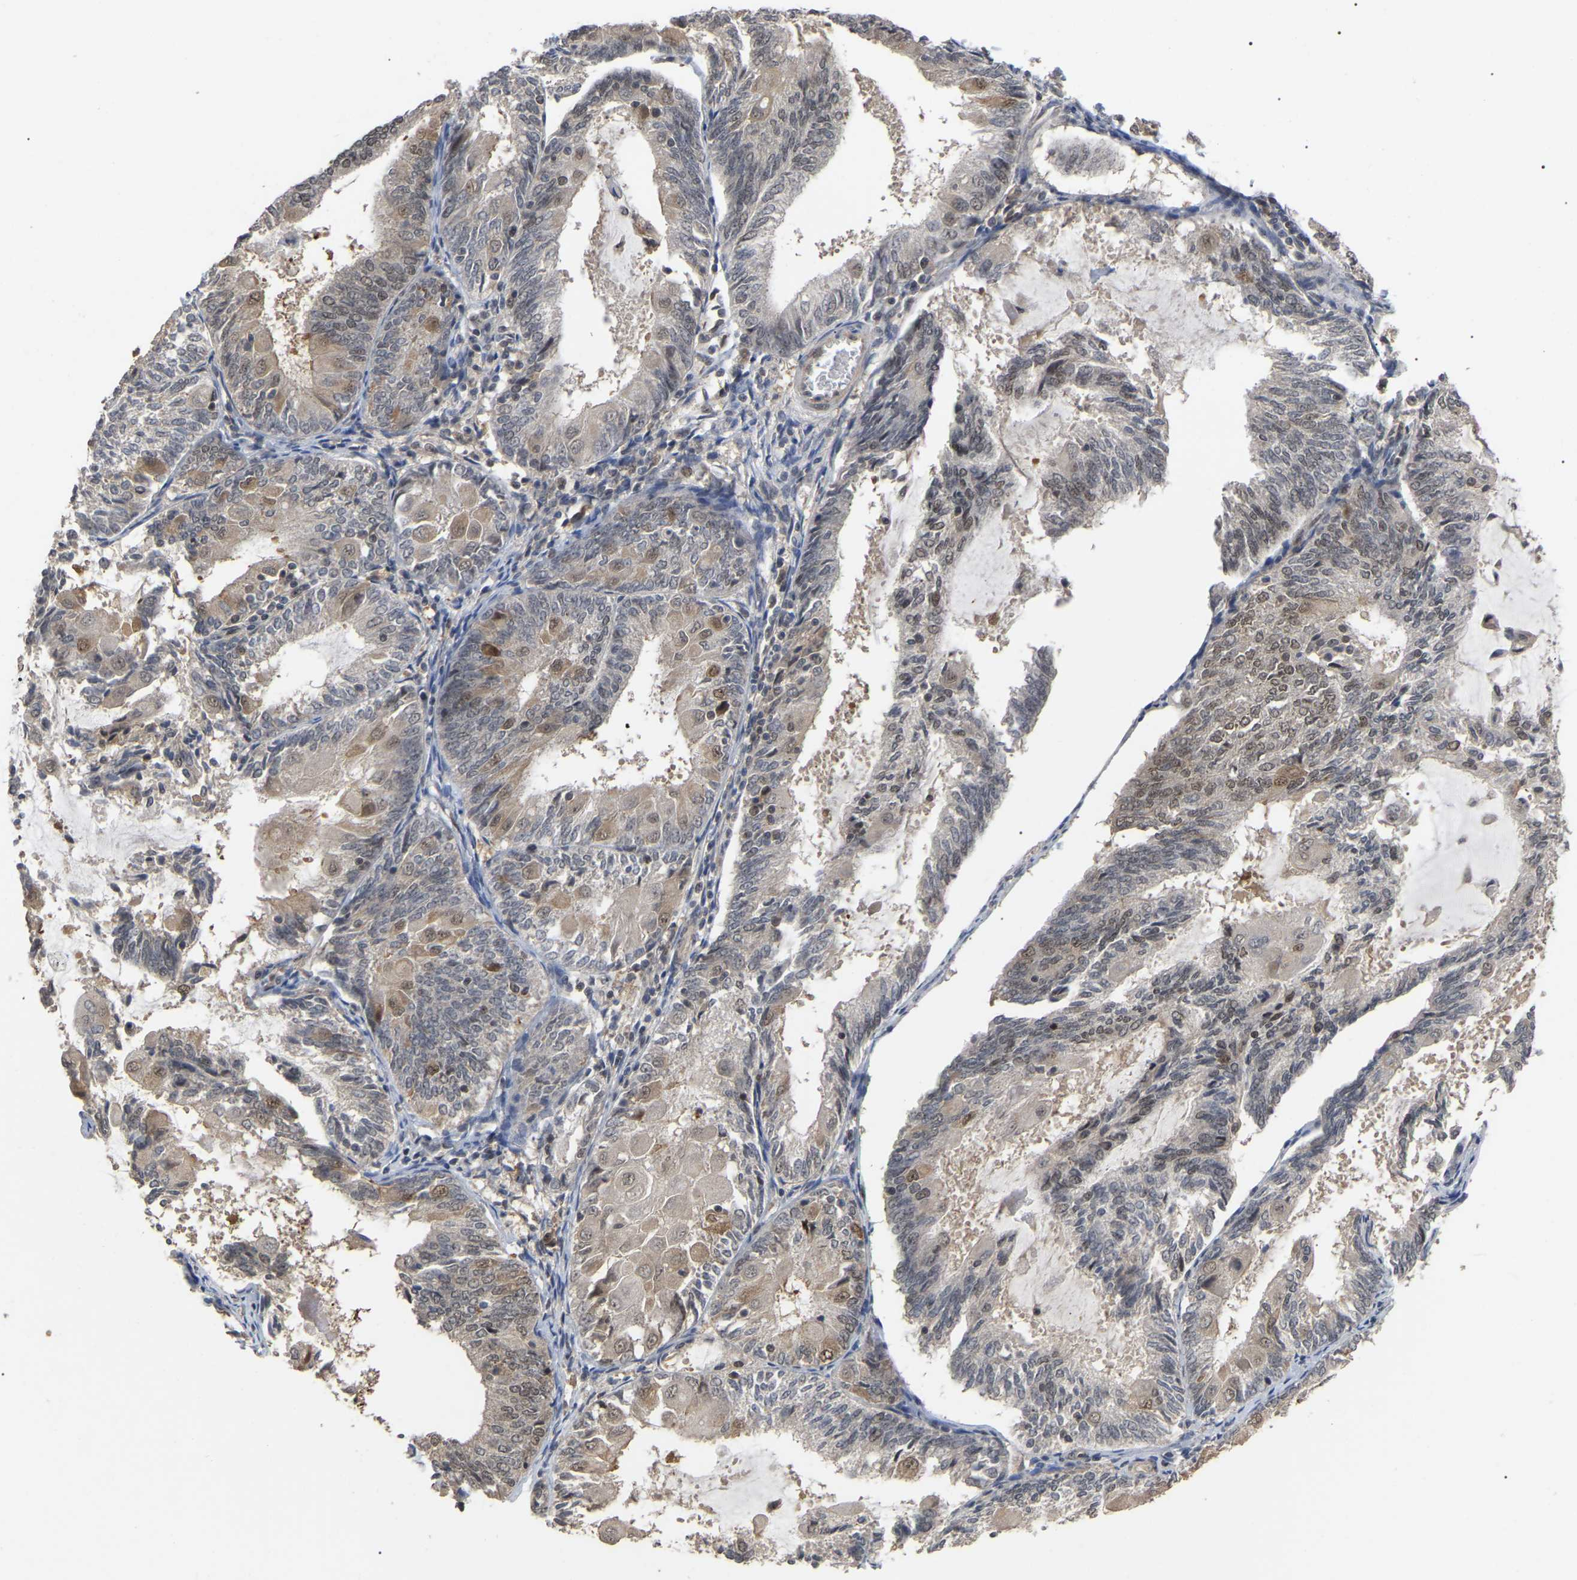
{"staining": {"intensity": "weak", "quantity": "<25%", "location": "cytoplasmic/membranous,nuclear"}, "tissue": "endometrial cancer", "cell_type": "Tumor cells", "image_type": "cancer", "snomed": [{"axis": "morphology", "description": "Adenocarcinoma, NOS"}, {"axis": "topography", "description": "Endometrium"}], "caption": "Immunohistochemistry (IHC) of adenocarcinoma (endometrial) demonstrates no expression in tumor cells.", "gene": "JAZF1", "patient": {"sex": "female", "age": 81}}